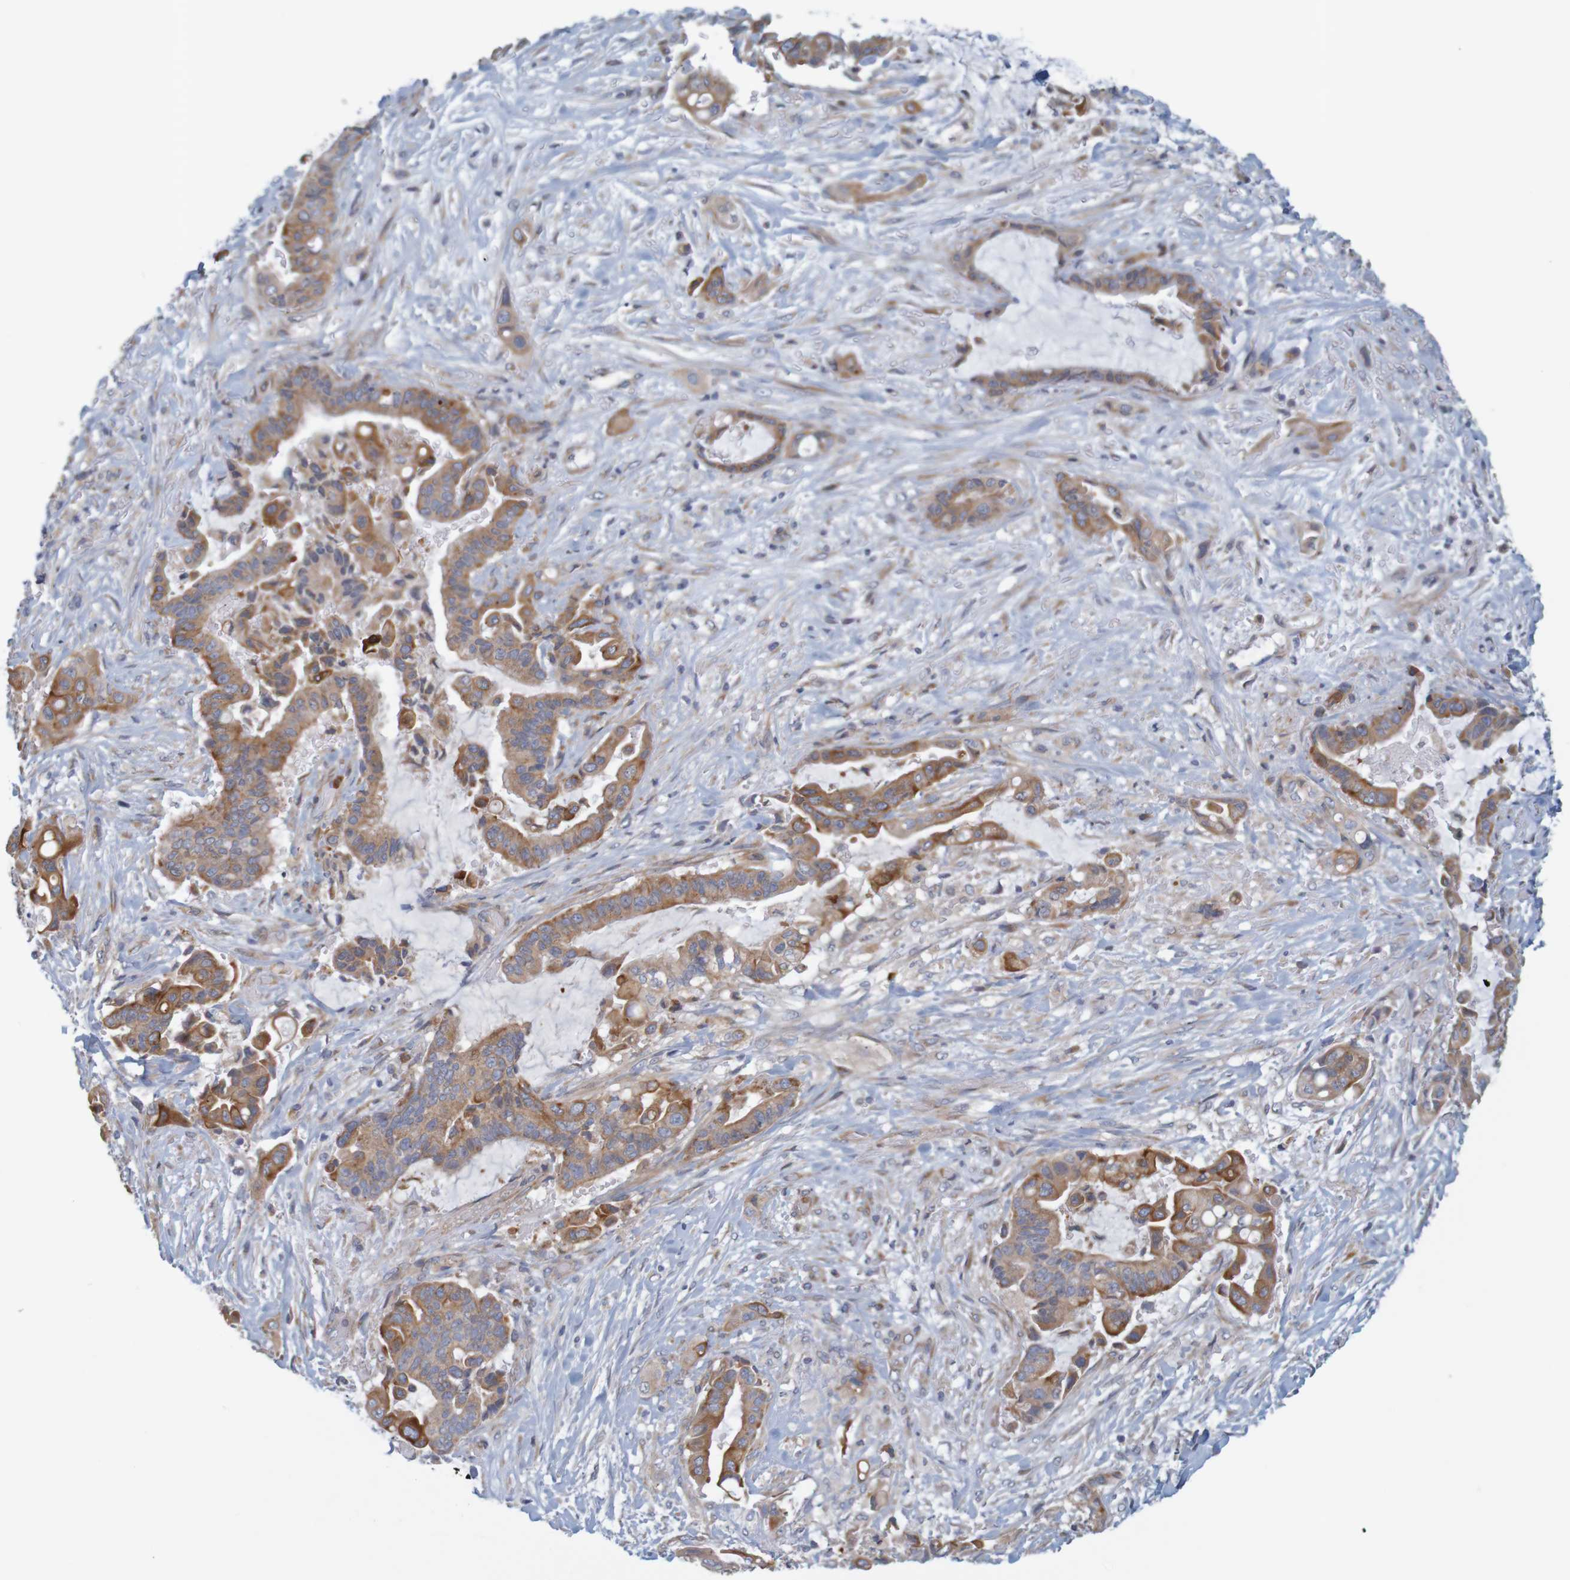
{"staining": {"intensity": "moderate", "quantity": ">75%", "location": "cytoplasmic/membranous"}, "tissue": "liver cancer", "cell_type": "Tumor cells", "image_type": "cancer", "snomed": [{"axis": "morphology", "description": "Cholangiocarcinoma"}, {"axis": "topography", "description": "Liver"}], "caption": "Liver cancer (cholangiocarcinoma) was stained to show a protein in brown. There is medium levels of moderate cytoplasmic/membranous expression in approximately >75% of tumor cells. (Brightfield microscopy of DAB IHC at high magnification).", "gene": "KRT23", "patient": {"sex": "female", "age": 61}}